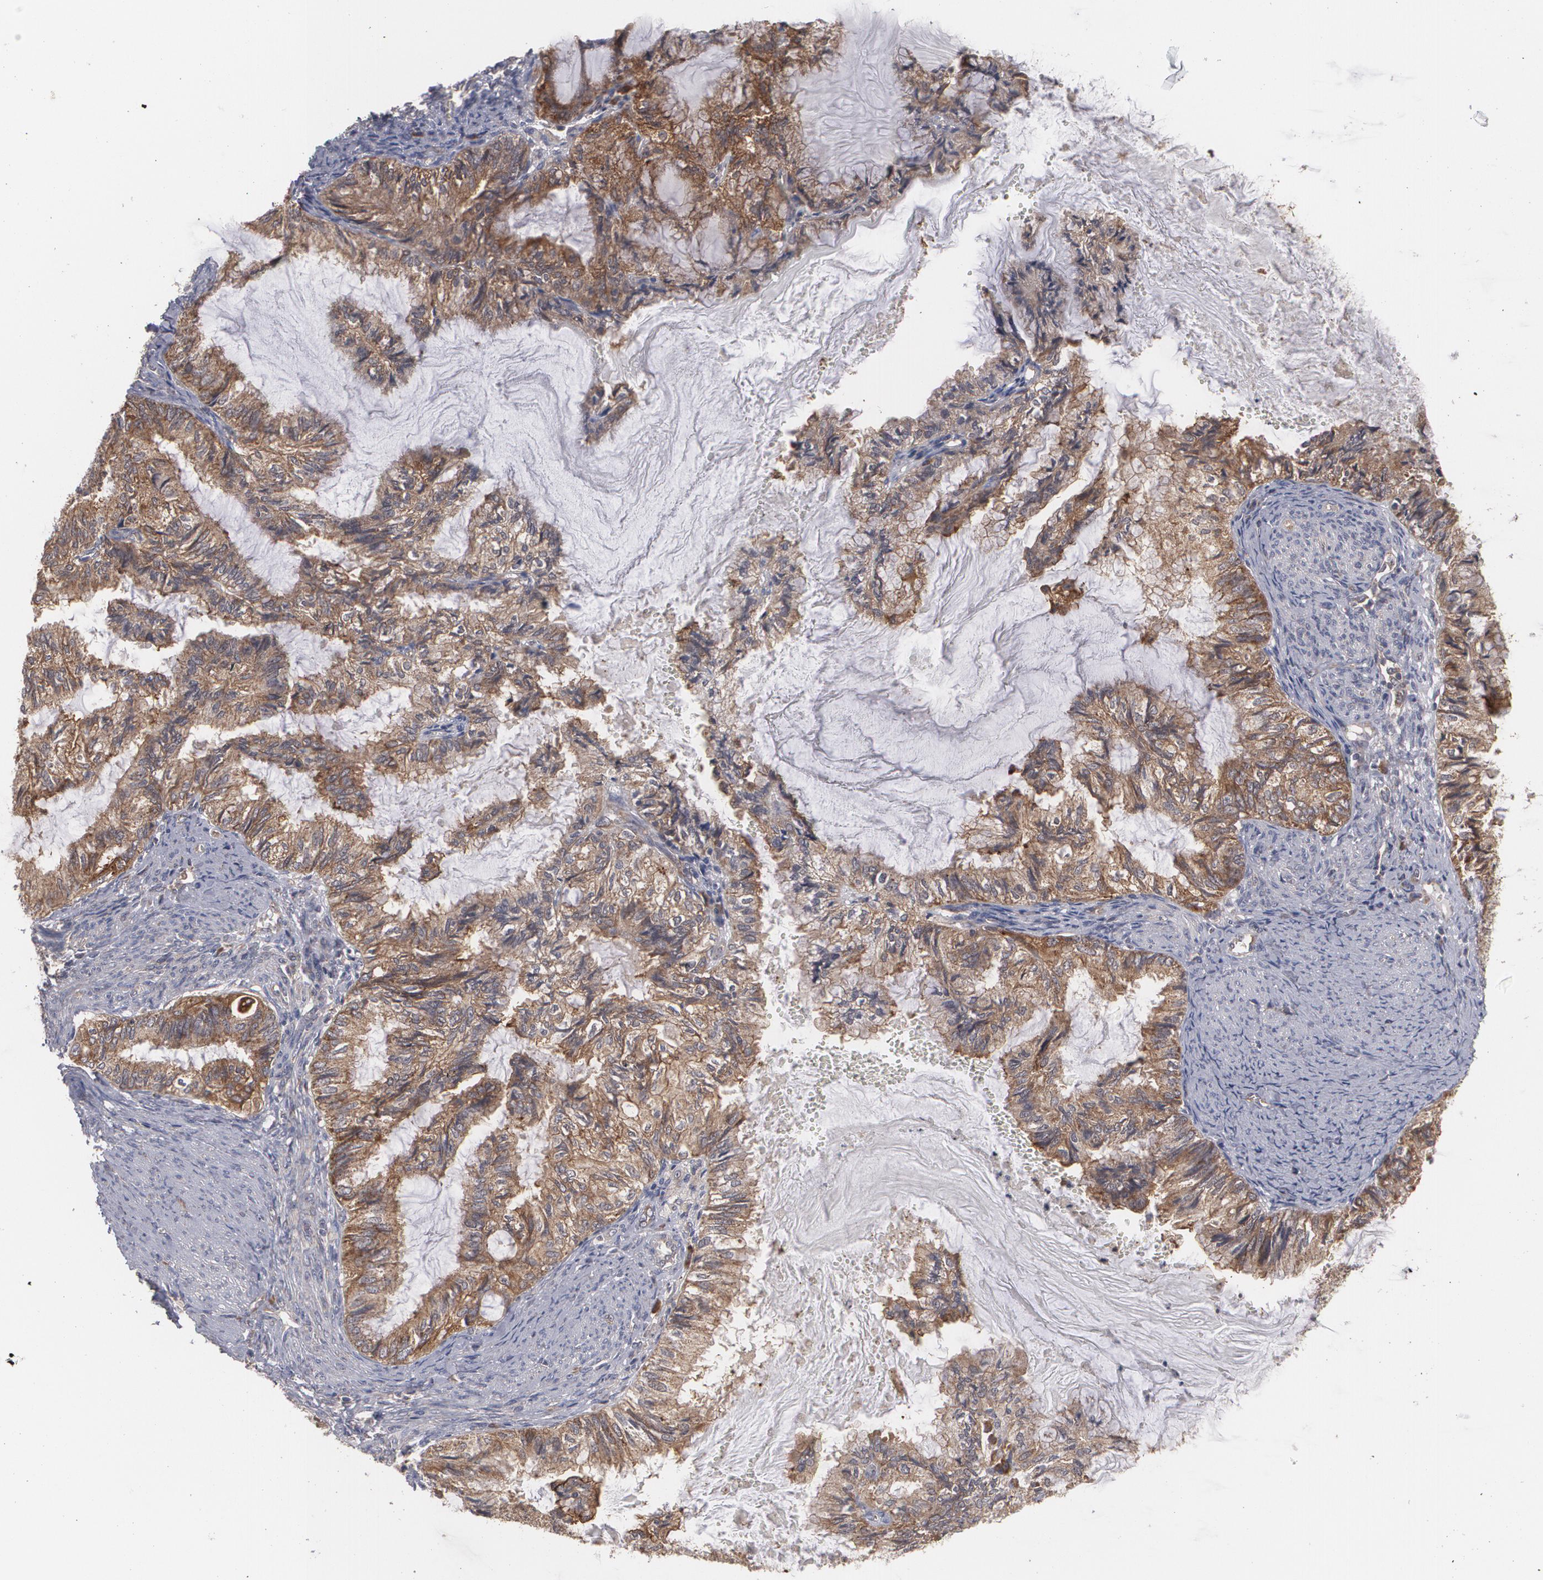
{"staining": {"intensity": "moderate", "quantity": ">75%", "location": "cytoplasmic/membranous"}, "tissue": "endometrial cancer", "cell_type": "Tumor cells", "image_type": "cancer", "snomed": [{"axis": "morphology", "description": "Adenocarcinoma, NOS"}, {"axis": "topography", "description": "Endometrium"}], "caption": "This micrograph demonstrates endometrial adenocarcinoma stained with immunohistochemistry to label a protein in brown. The cytoplasmic/membranous of tumor cells show moderate positivity for the protein. Nuclei are counter-stained blue.", "gene": "BMP6", "patient": {"sex": "female", "age": 86}}